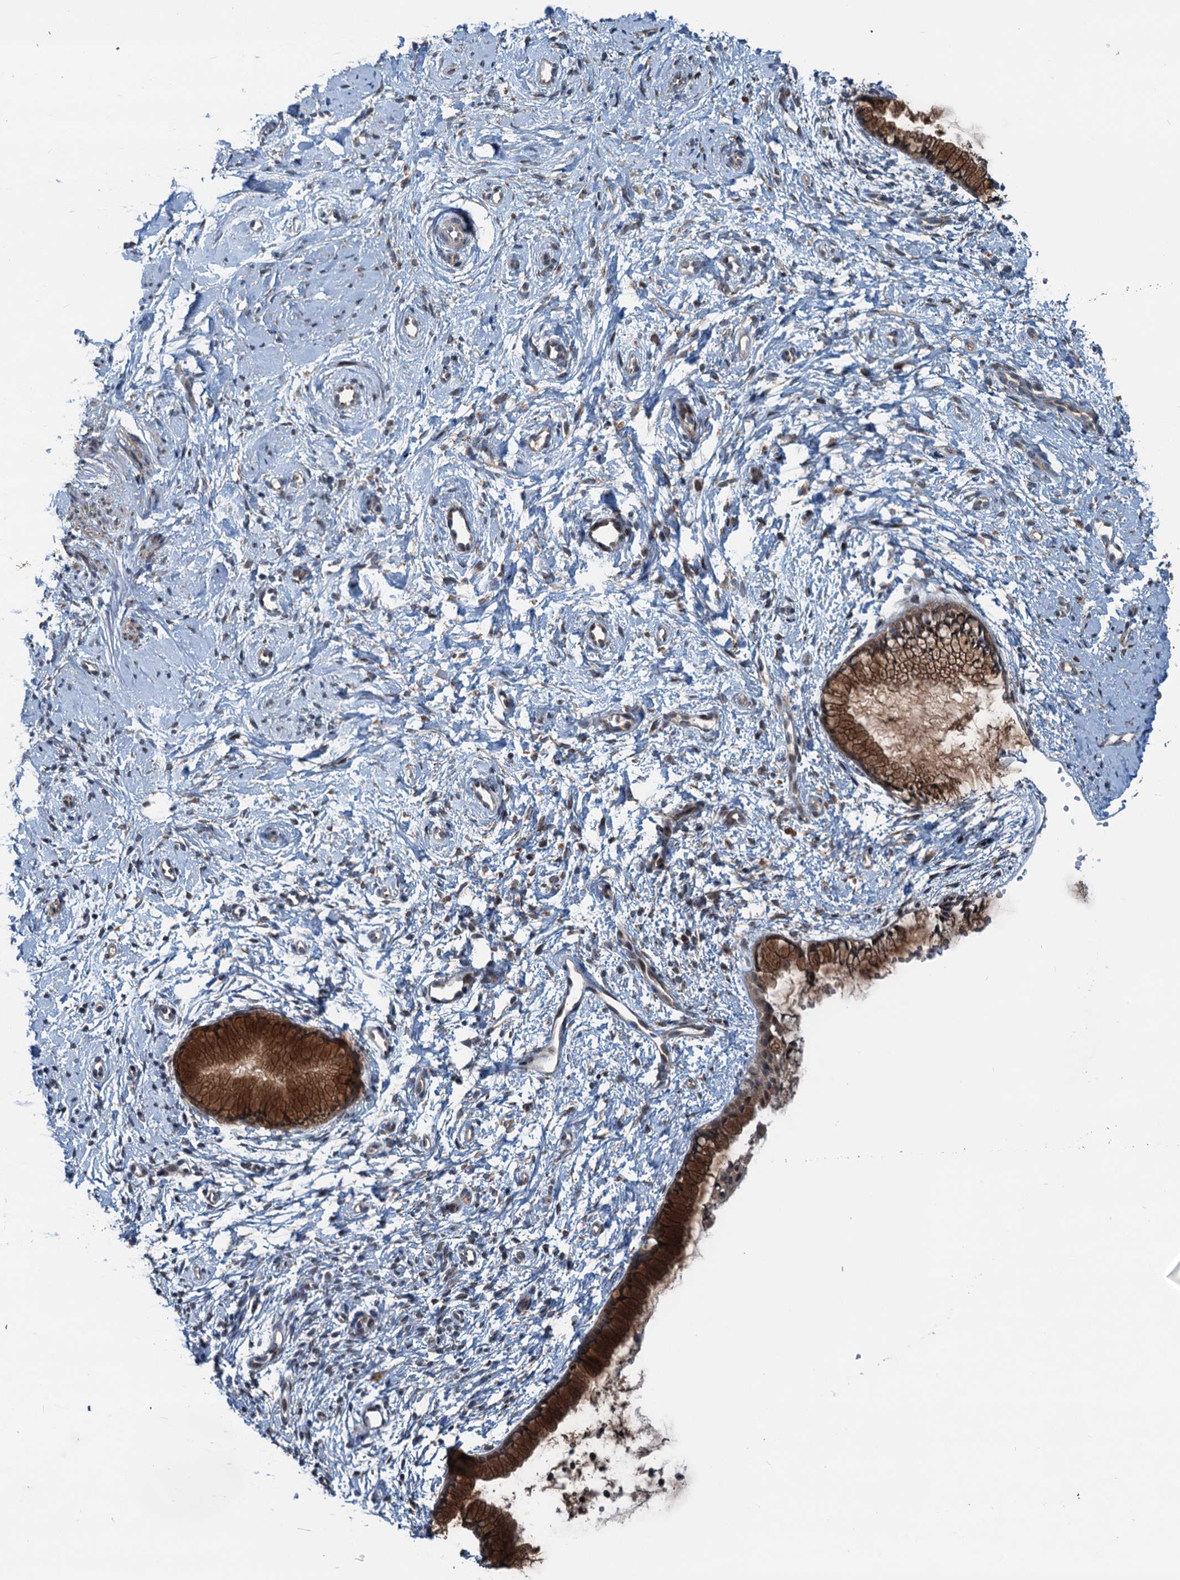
{"staining": {"intensity": "strong", "quantity": ">75%", "location": "cytoplasmic/membranous"}, "tissue": "cervix", "cell_type": "Glandular cells", "image_type": "normal", "snomed": [{"axis": "morphology", "description": "Normal tissue, NOS"}, {"axis": "topography", "description": "Cervix"}], "caption": "Immunohistochemical staining of normal cervix demonstrates high levels of strong cytoplasmic/membranous staining in approximately >75% of glandular cells.", "gene": "DYNC2I2", "patient": {"sex": "female", "age": 57}}